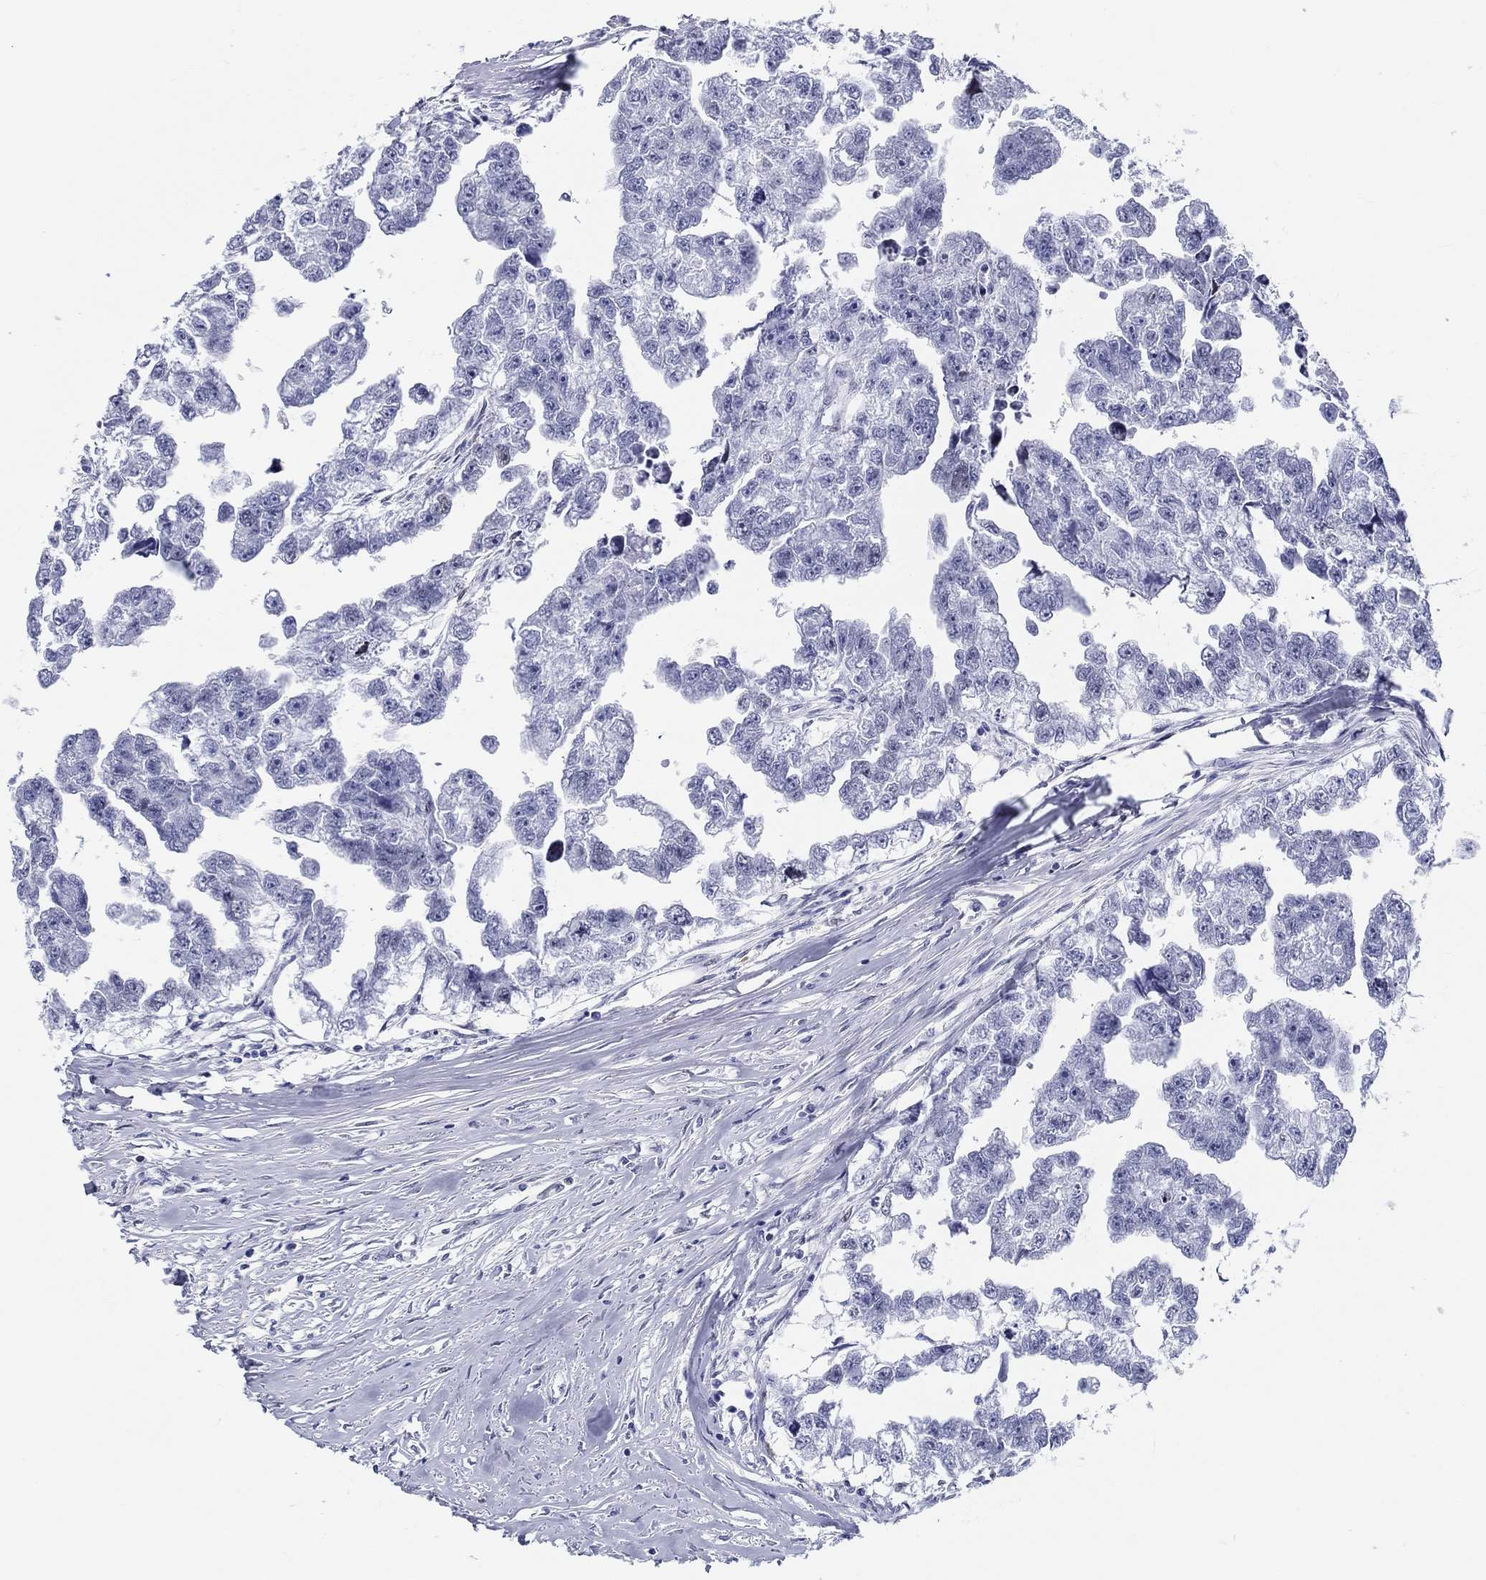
{"staining": {"intensity": "negative", "quantity": "none", "location": "none"}, "tissue": "testis cancer", "cell_type": "Tumor cells", "image_type": "cancer", "snomed": [{"axis": "morphology", "description": "Carcinoma, Embryonal, NOS"}, {"axis": "morphology", "description": "Teratoma, malignant, NOS"}, {"axis": "topography", "description": "Testis"}], "caption": "Immunohistochemistry of human embryonal carcinoma (testis) demonstrates no expression in tumor cells.", "gene": "H1-1", "patient": {"sex": "male", "age": 44}}